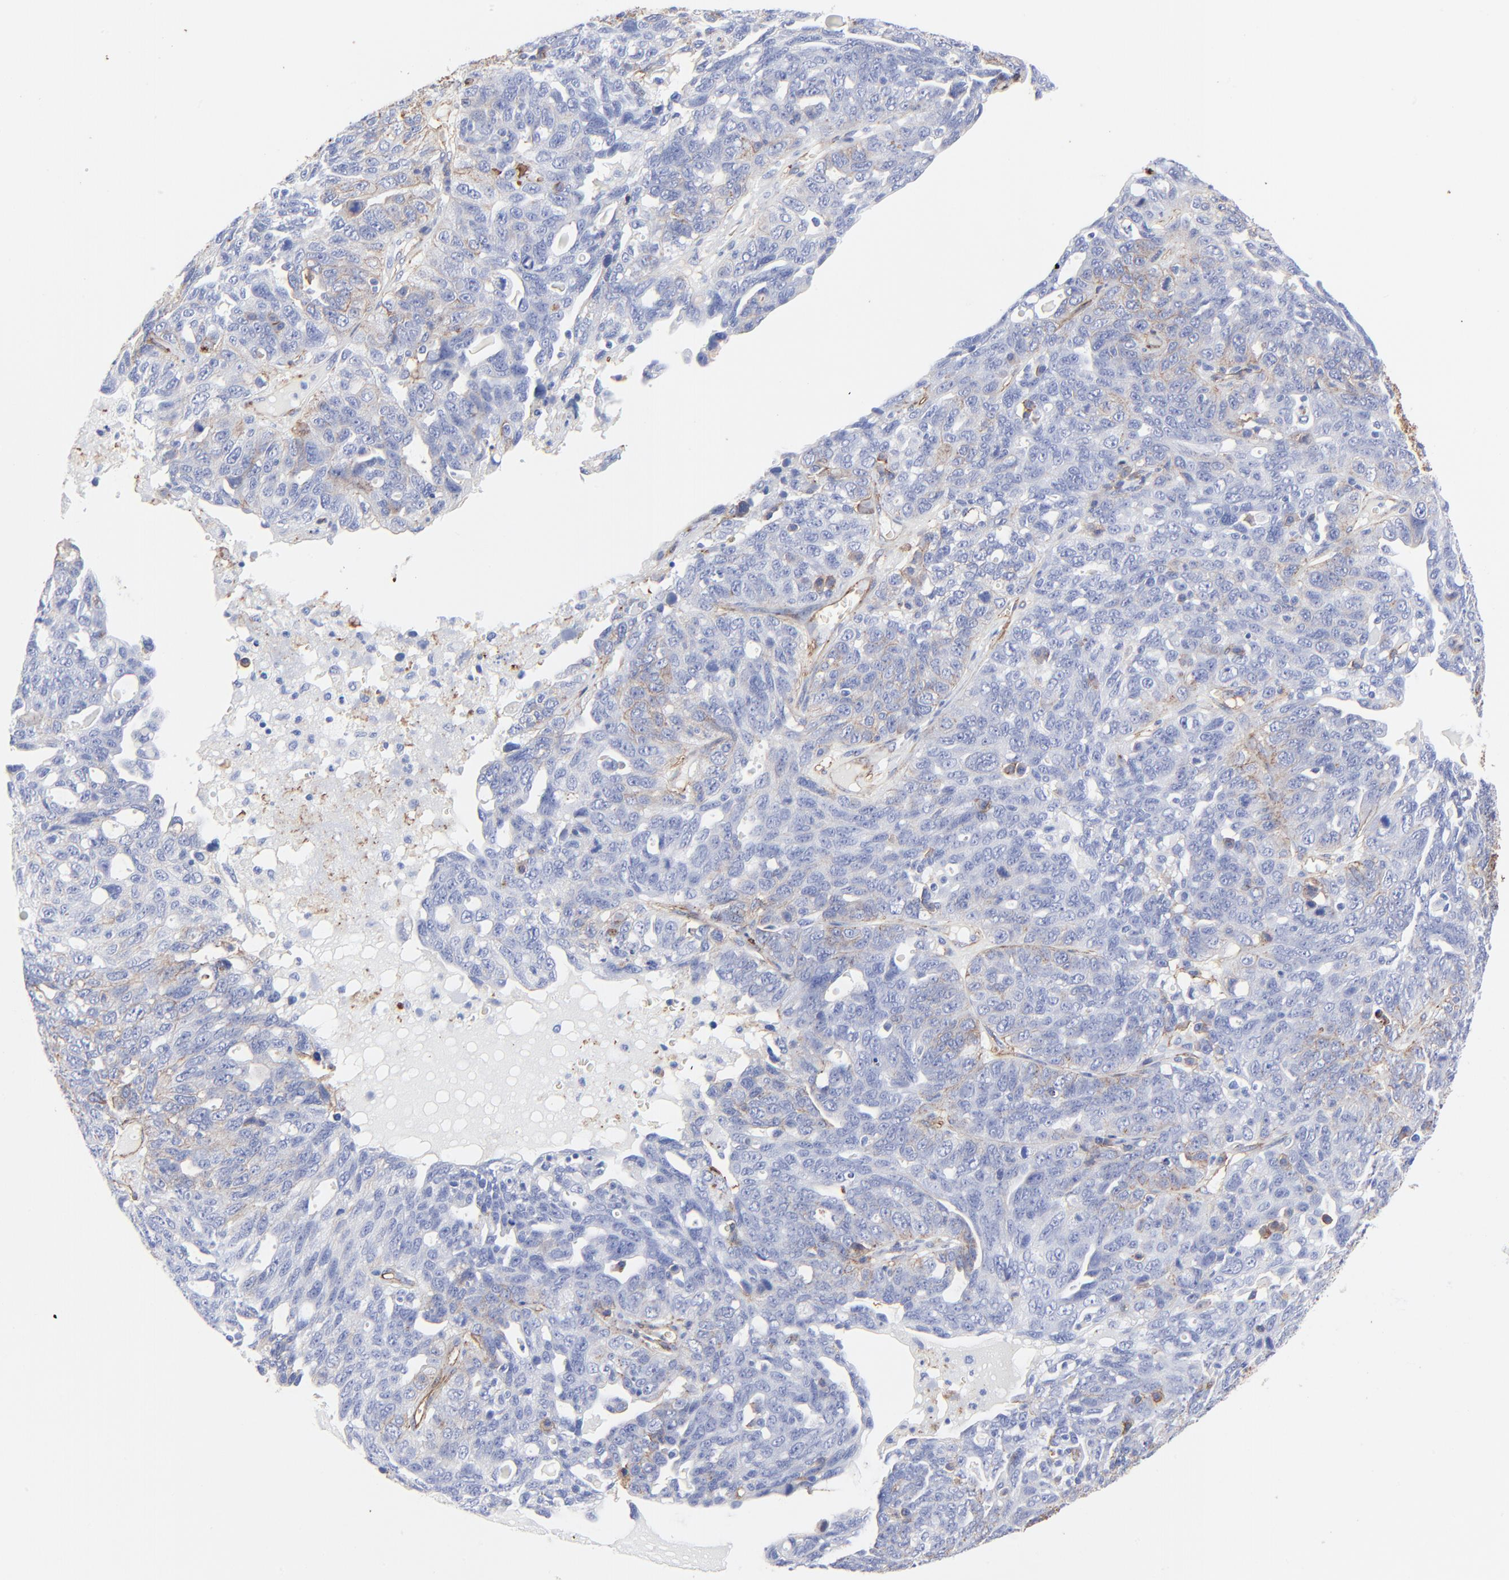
{"staining": {"intensity": "negative", "quantity": "none", "location": "none"}, "tissue": "ovarian cancer", "cell_type": "Tumor cells", "image_type": "cancer", "snomed": [{"axis": "morphology", "description": "Cystadenocarcinoma, serous, NOS"}, {"axis": "topography", "description": "Ovary"}], "caption": "Immunohistochemical staining of ovarian cancer displays no significant staining in tumor cells. The staining is performed using DAB (3,3'-diaminobenzidine) brown chromogen with nuclei counter-stained in using hematoxylin.", "gene": "CAV1", "patient": {"sex": "female", "age": 71}}